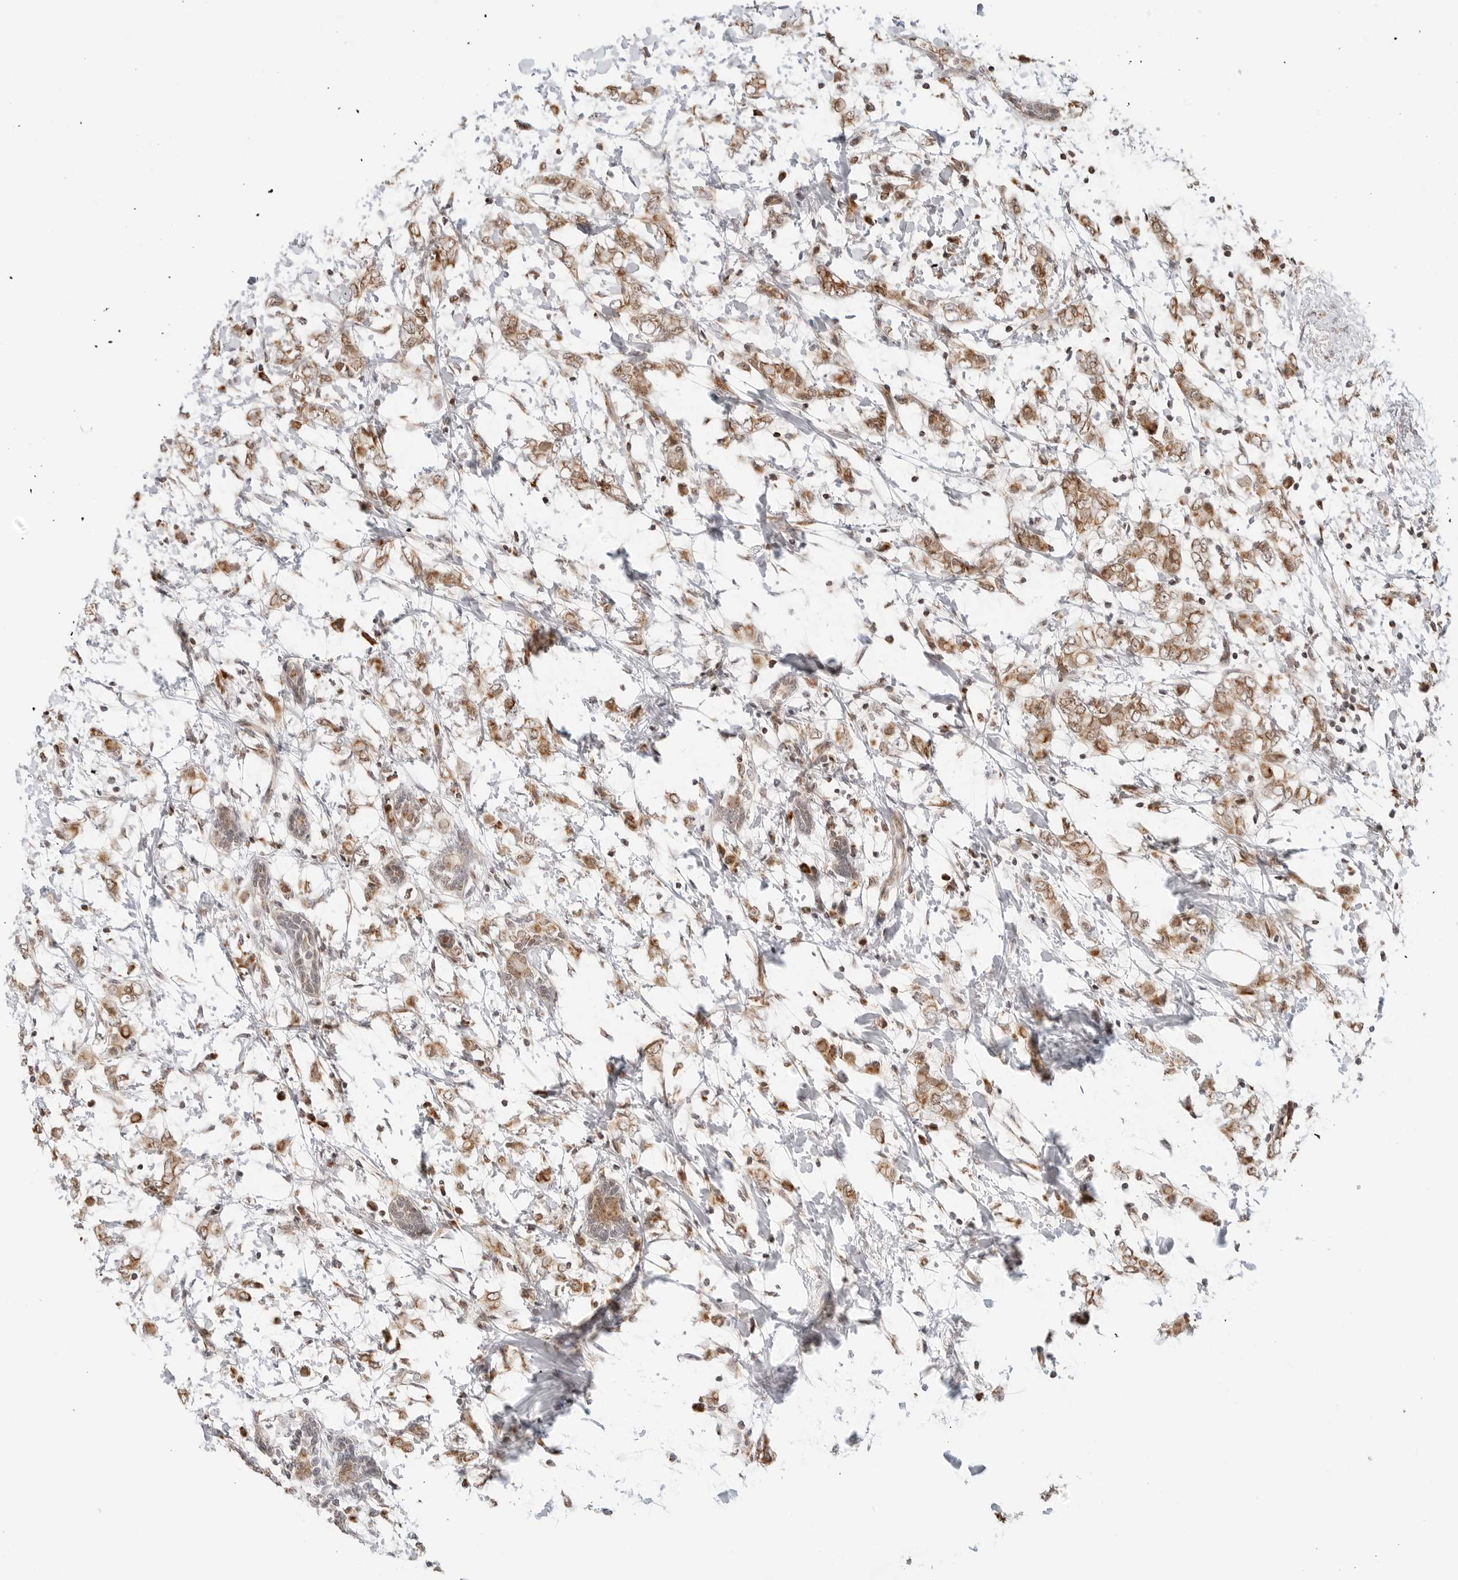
{"staining": {"intensity": "moderate", "quantity": ">75%", "location": "cytoplasmic/membranous"}, "tissue": "breast cancer", "cell_type": "Tumor cells", "image_type": "cancer", "snomed": [{"axis": "morphology", "description": "Normal tissue, NOS"}, {"axis": "morphology", "description": "Lobular carcinoma"}, {"axis": "topography", "description": "Breast"}], "caption": "Brown immunohistochemical staining in breast cancer (lobular carcinoma) shows moderate cytoplasmic/membranous expression in about >75% of tumor cells.", "gene": "POLR3GL", "patient": {"sex": "female", "age": 47}}